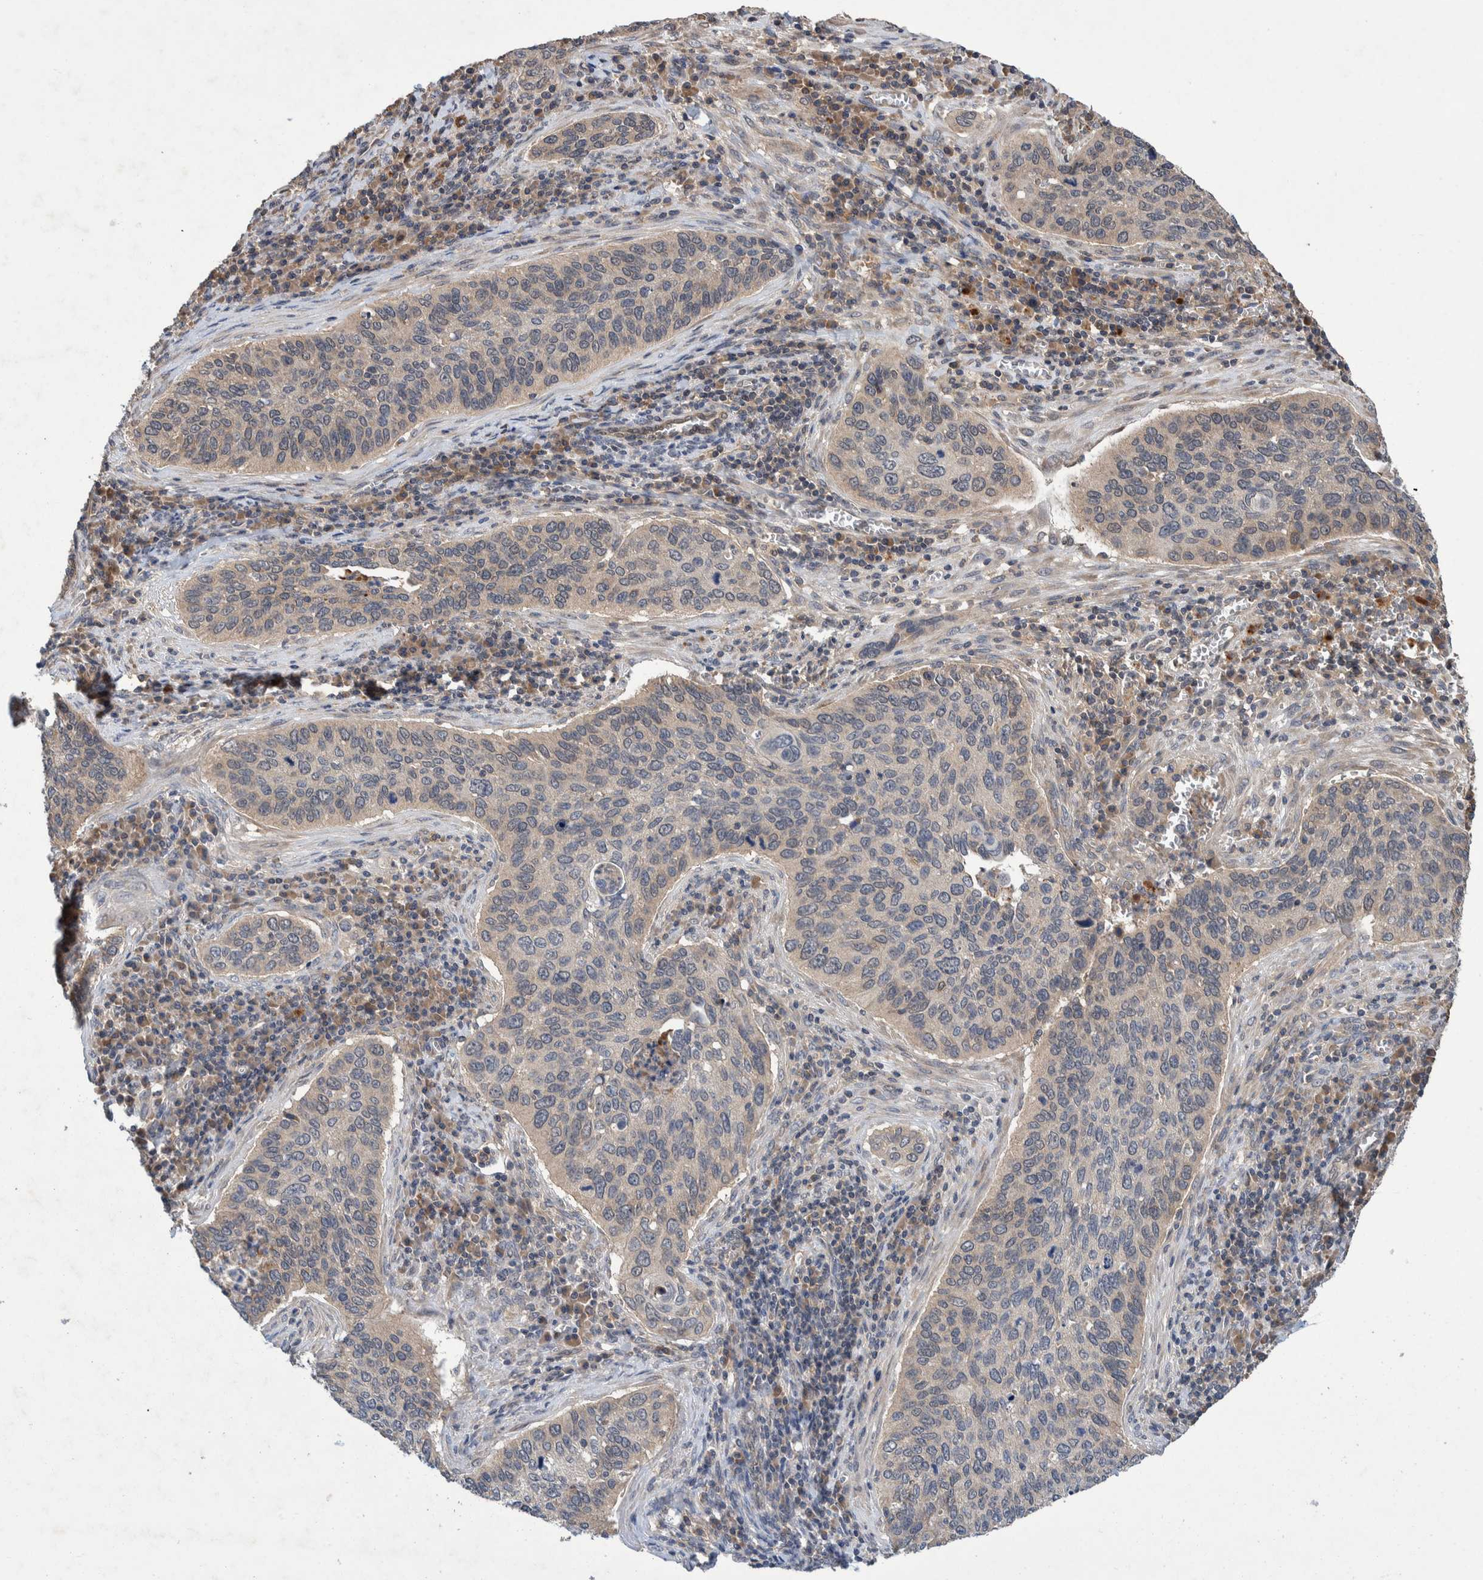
{"staining": {"intensity": "negative", "quantity": "none", "location": "none"}, "tissue": "cervical cancer", "cell_type": "Tumor cells", "image_type": "cancer", "snomed": [{"axis": "morphology", "description": "Squamous cell carcinoma, NOS"}, {"axis": "topography", "description": "Cervix"}], "caption": "Immunohistochemistry photomicrograph of human cervical cancer stained for a protein (brown), which displays no positivity in tumor cells.", "gene": "PLPBP", "patient": {"sex": "female", "age": 53}}